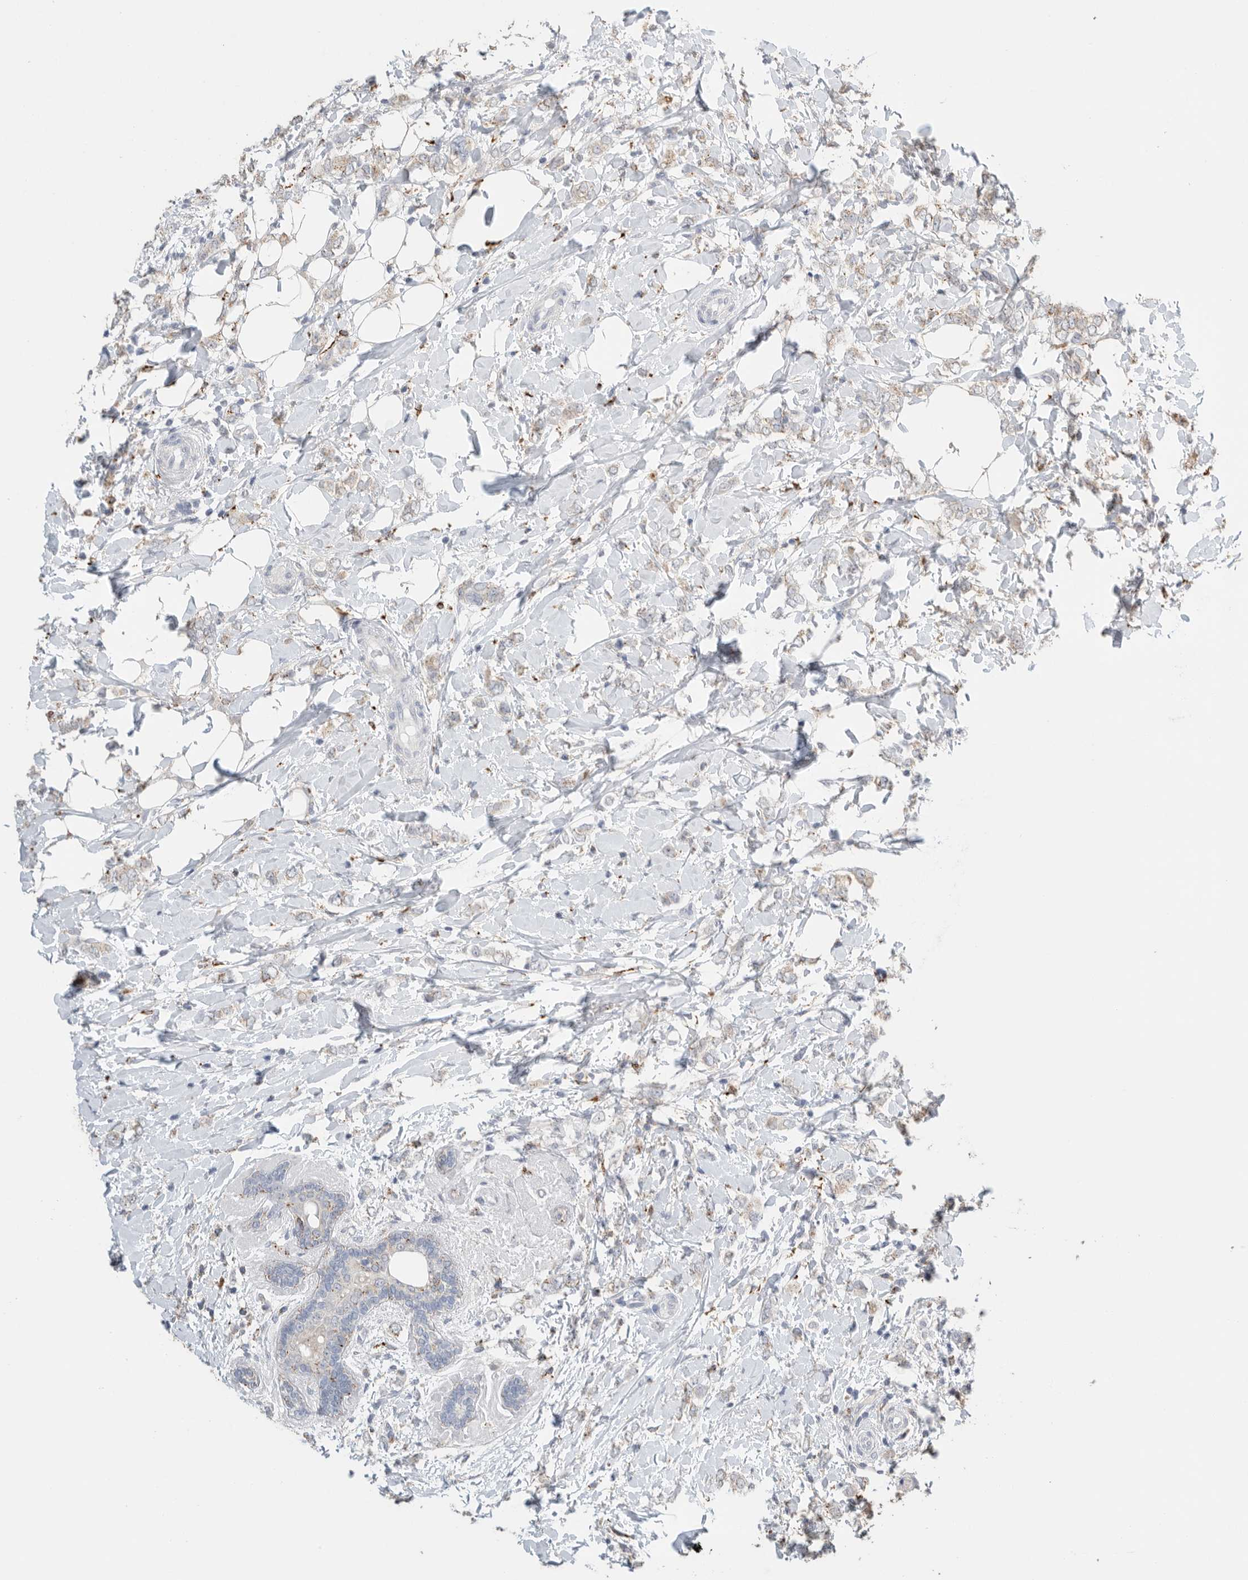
{"staining": {"intensity": "weak", "quantity": "25%-75%", "location": "cytoplasmic/membranous"}, "tissue": "breast cancer", "cell_type": "Tumor cells", "image_type": "cancer", "snomed": [{"axis": "morphology", "description": "Normal tissue, NOS"}, {"axis": "morphology", "description": "Lobular carcinoma"}, {"axis": "topography", "description": "Breast"}], "caption": "High-magnification brightfield microscopy of lobular carcinoma (breast) stained with DAB (3,3'-diaminobenzidine) (brown) and counterstained with hematoxylin (blue). tumor cells exhibit weak cytoplasmic/membranous expression is appreciated in about25%-75% of cells. The protein is stained brown, and the nuclei are stained in blue (DAB IHC with brightfield microscopy, high magnification).", "gene": "GGH", "patient": {"sex": "female", "age": 47}}